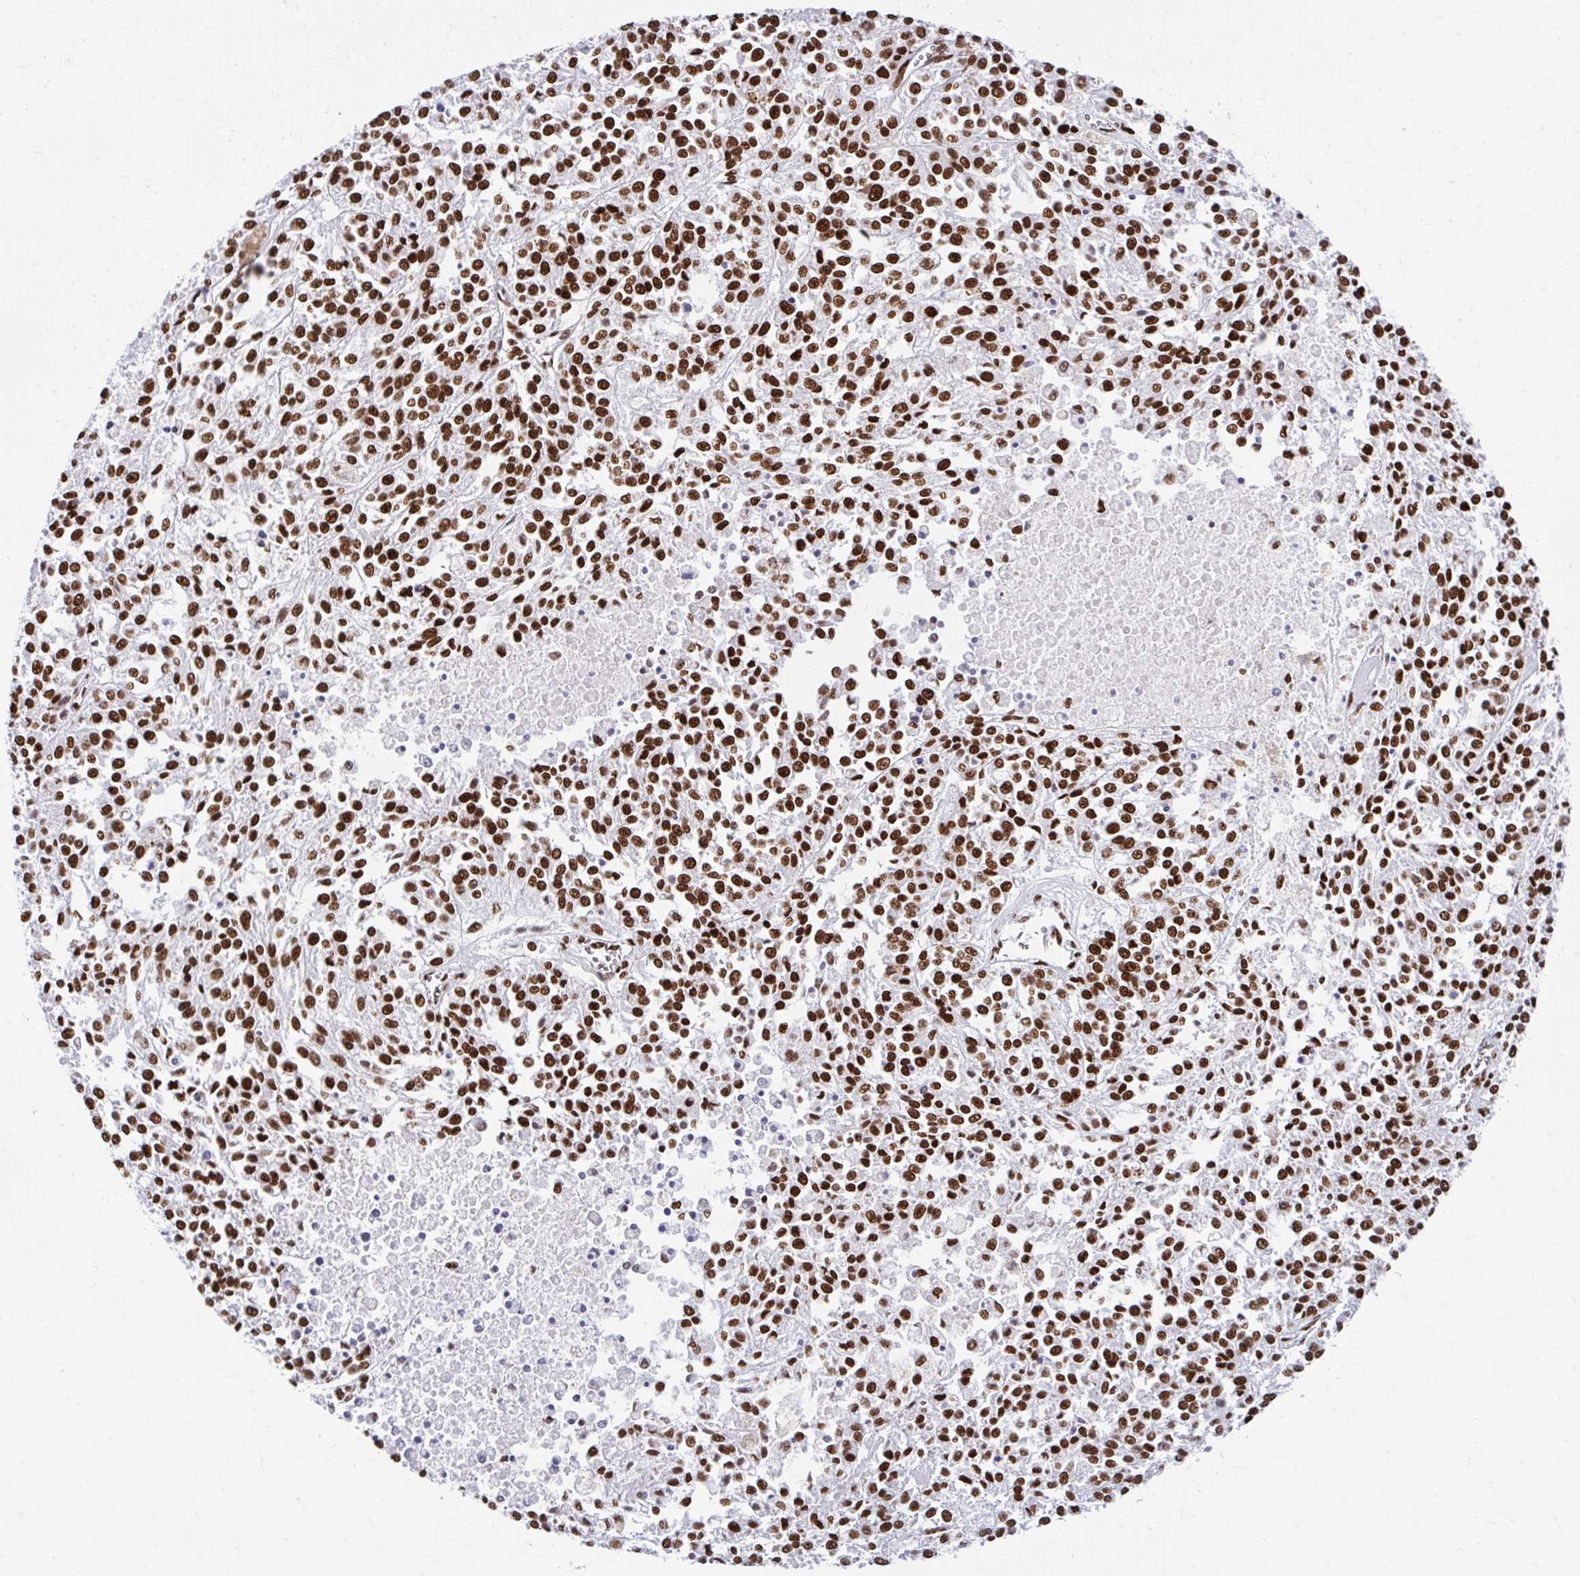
{"staining": {"intensity": "strong", "quantity": ">75%", "location": "nuclear"}, "tissue": "melanoma", "cell_type": "Tumor cells", "image_type": "cancer", "snomed": [{"axis": "morphology", "description": "Malignant melanoma, NOS"}, {"axis": "topography", "description": "Skin"}], "caption": "Protein expression by IHC demonstrates strong nuclear staining in about >75% of tumor cells in melanoma. (DAB IHC, brown staining for protein, blue staining for nuclei).", "gene": "KHDRBS1", "patient": {"sex": "female", "age": 64}}